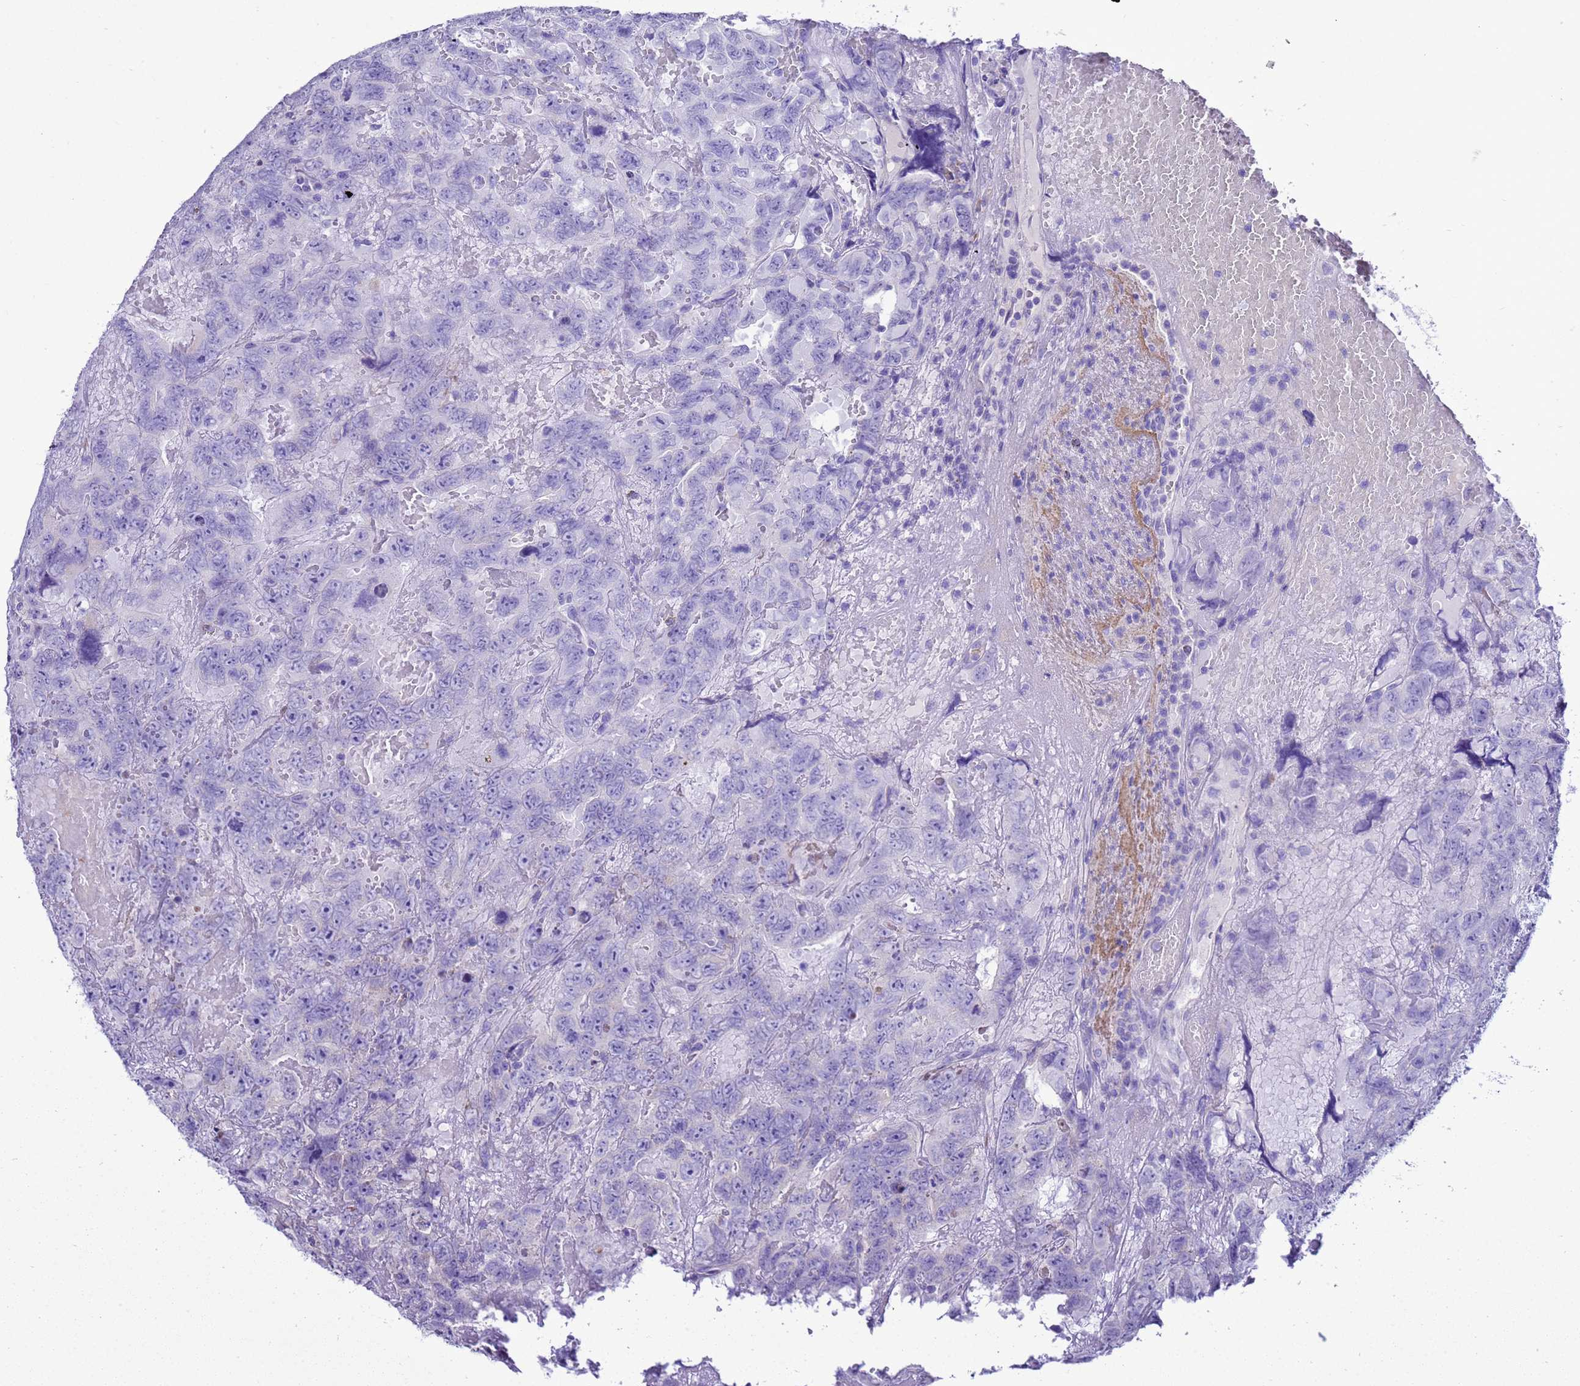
{"staining": {"intensity": "negative", "quantity": "none", "location": "none"}, "tissue": "testis cancer", "cell_type": "Tumor cells", "image_type": "cancer", "snomed": [{"axis": "morphology", "description": "Carcinoma, Embryonal, NOS"}, {"axis": "topography", "description": "Testis"}], "caption": "This is an IHC photomicrograph of embryonal carcinoma (testis). There is no positivity in tumor cells.", "gene": "BEST2", "patient": {"sex": "male", "age": 45}}